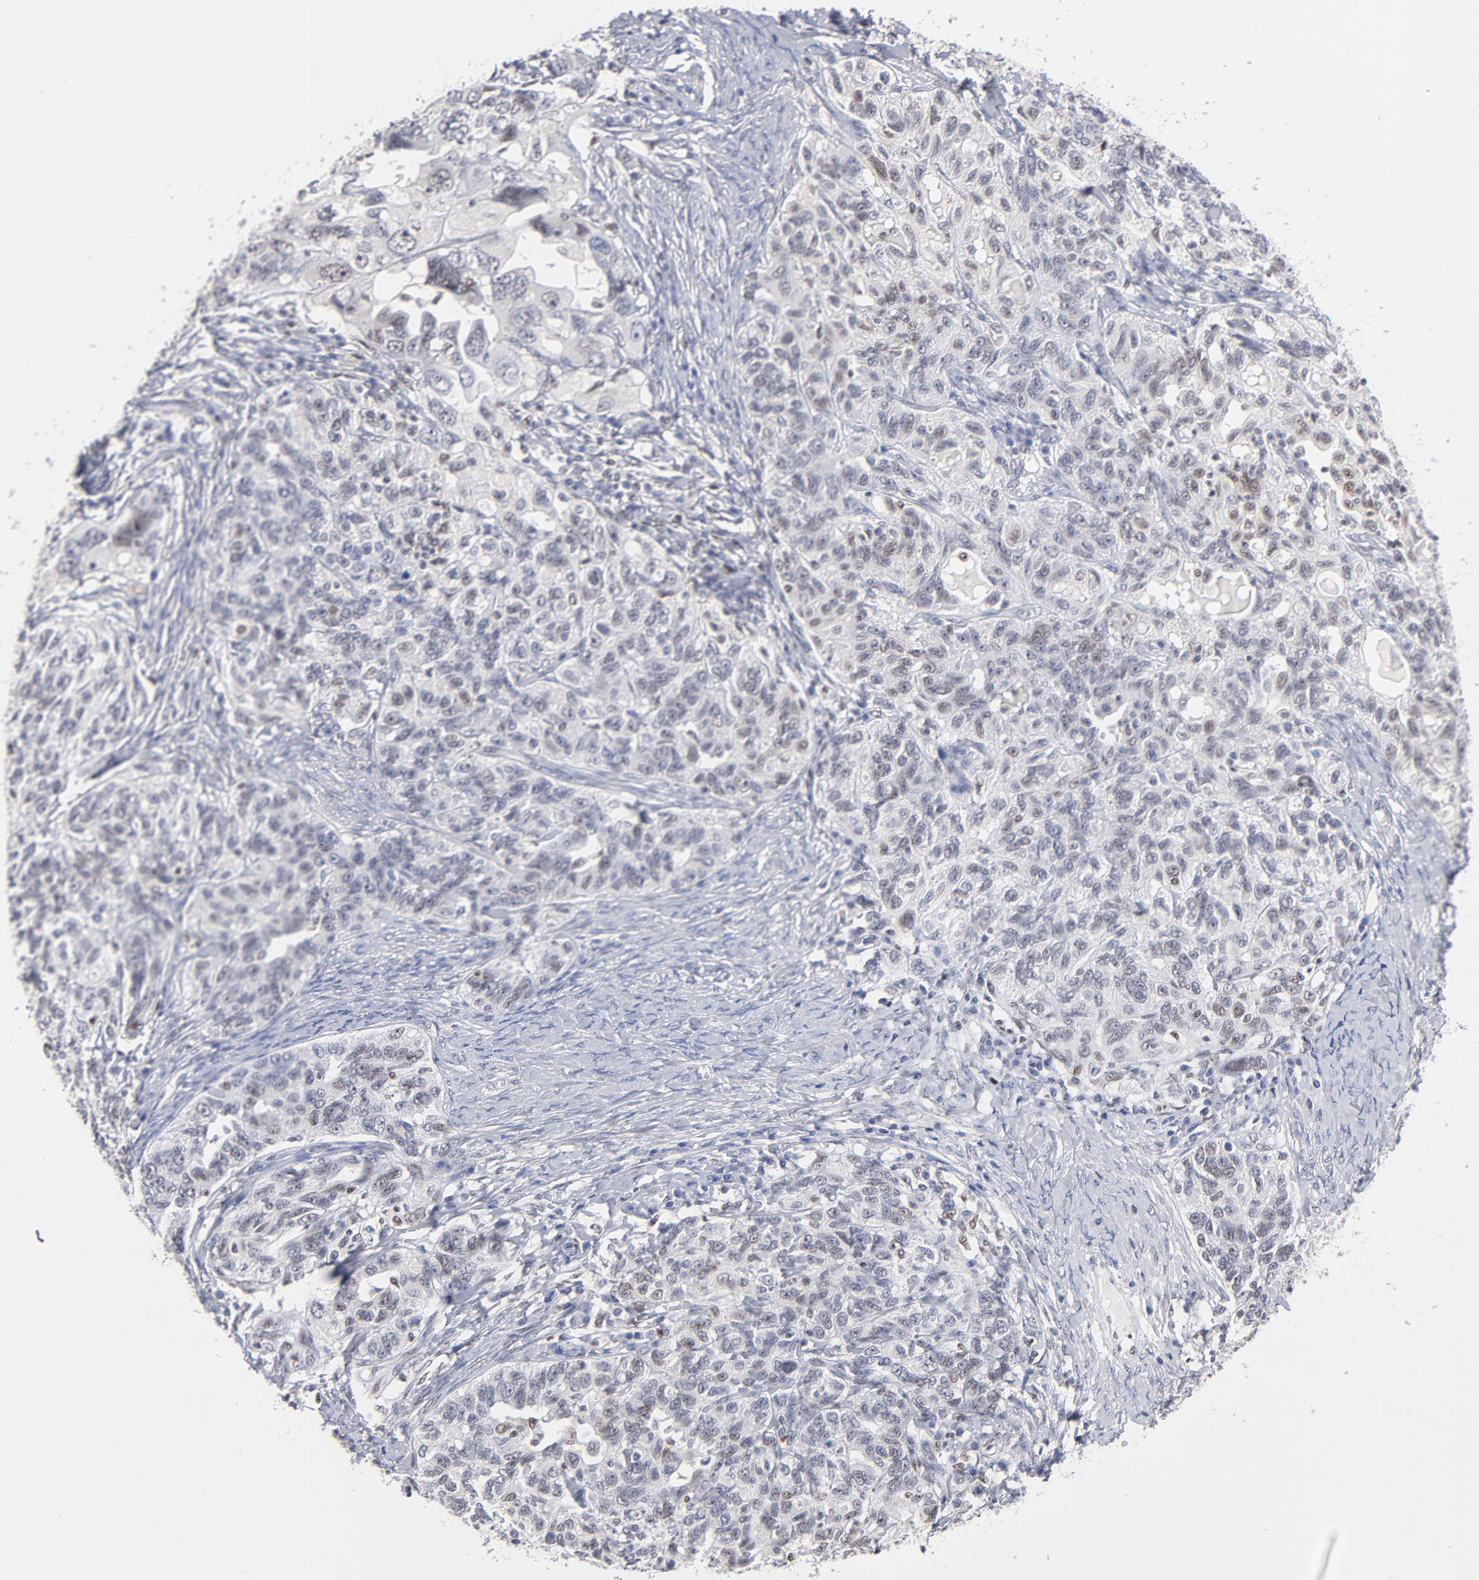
{"staining": {"intensity": "weak", "quantity": "<25%", "location": "nuclear"}, "tissue": "ovarian cancer", "cell_type": "Tumor cells", "image_type": "cancer", "snomed": [{"axis": "morphology", "description": "Cystadenocarcinoma, serous, NOS"}, {"axis": "topography", "description": "Ovary"}], "caption": "An image of human ovarian cancer (serous cystadenocarcinoma) is negative for staining in tumor cells.", "gene": "MAX", "patient": {"sex": "female", "age": 82}}